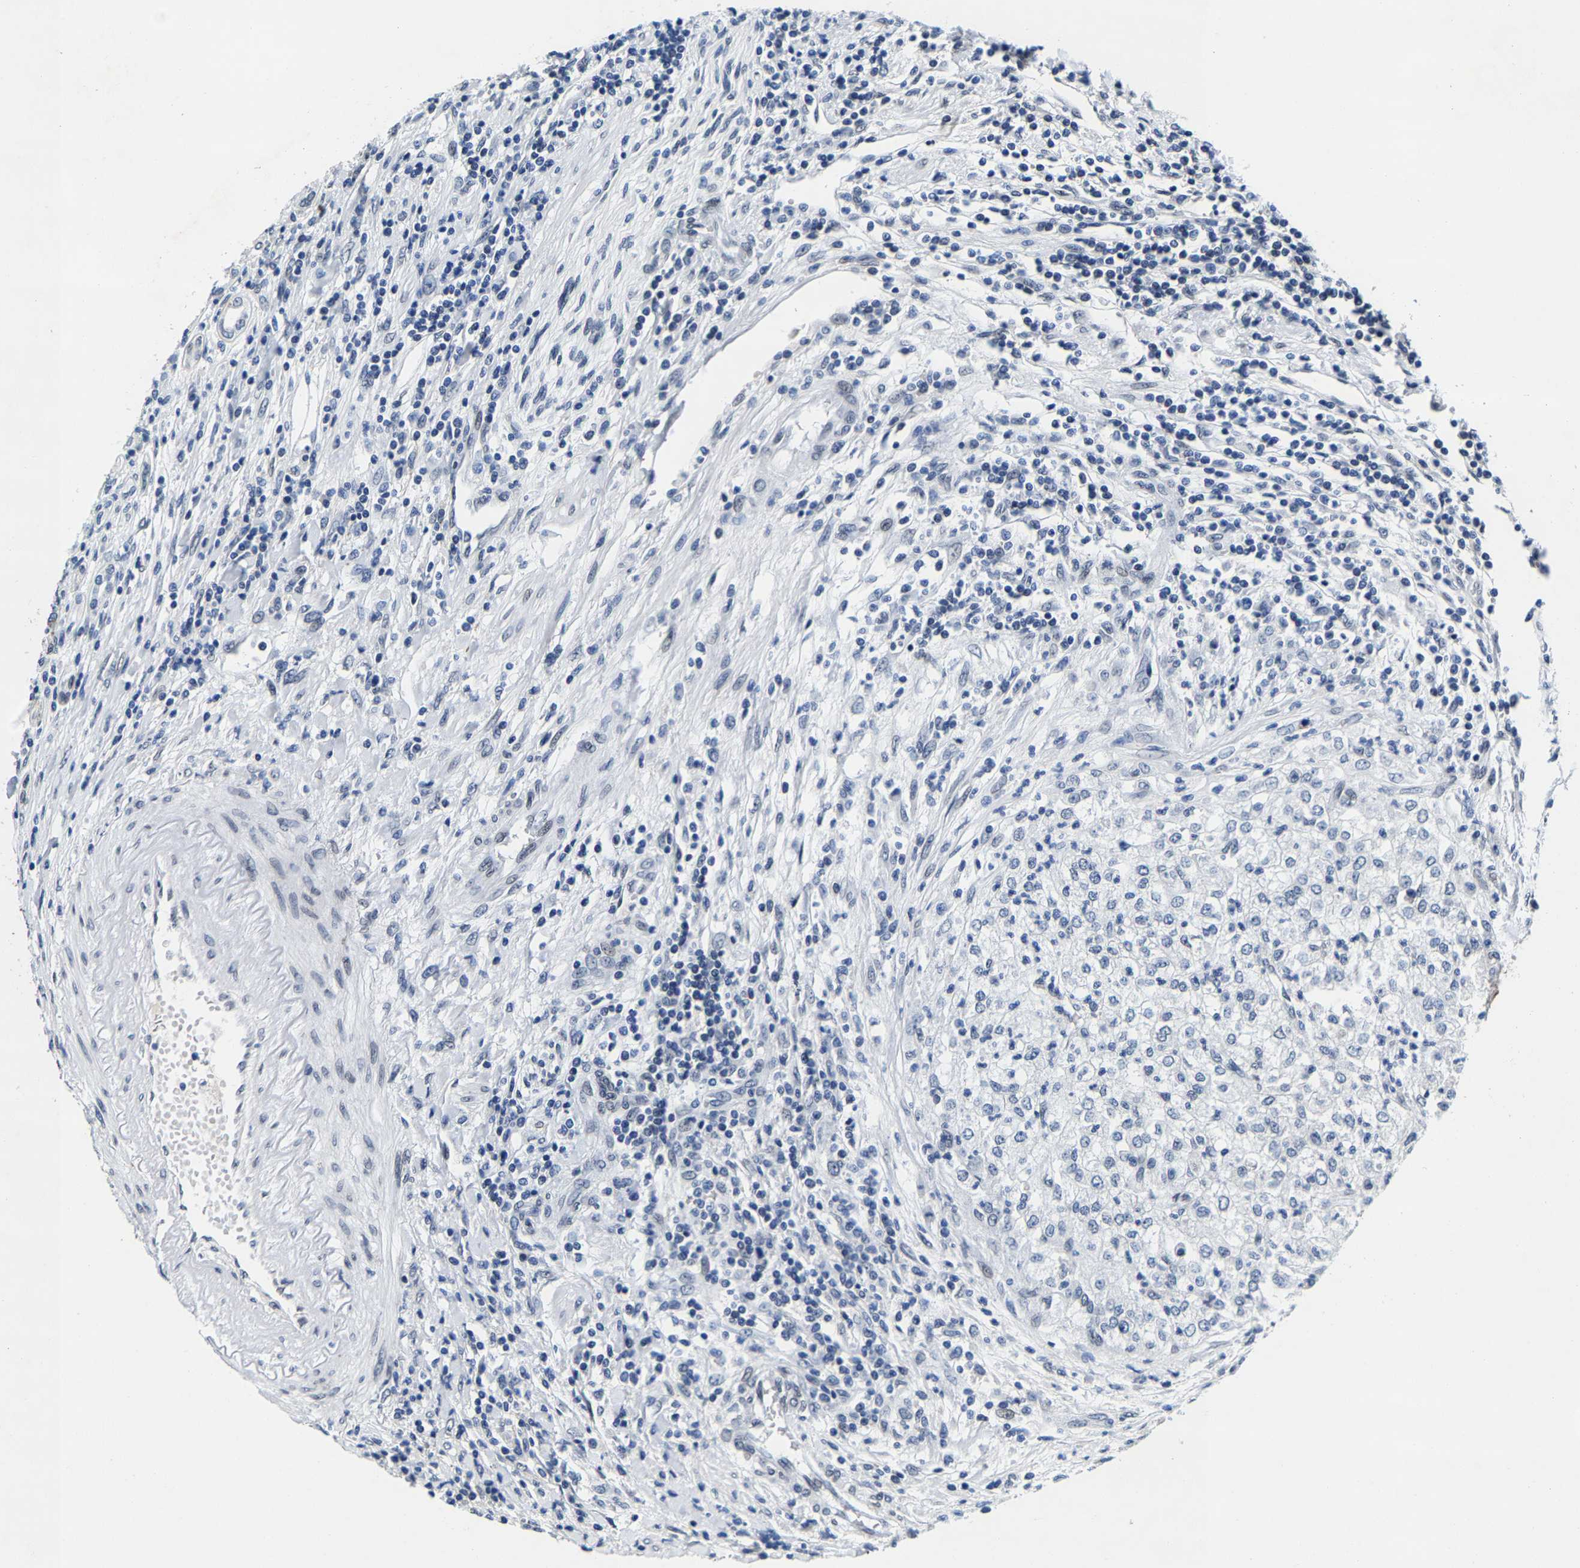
{"staining": {"intensity": "negative", "quantity": "none", "location": "none"}, "tissue": "renal cancer", "cell_type": "Tumor cells", "image_type": "cancer", "snomed": [{"axis": "morphology", "description": "Adenocarcinoma, NOS"}, {"axis": "topography", "description": "Kidney"}], "caption": "High power microscopy image of an immunohistochemistry micrograph of renal adenocarcinoma, revealing no significant staining in tumor cells.", "gene": "UBN2", "patient": {"sex": "female", "age": 54}}